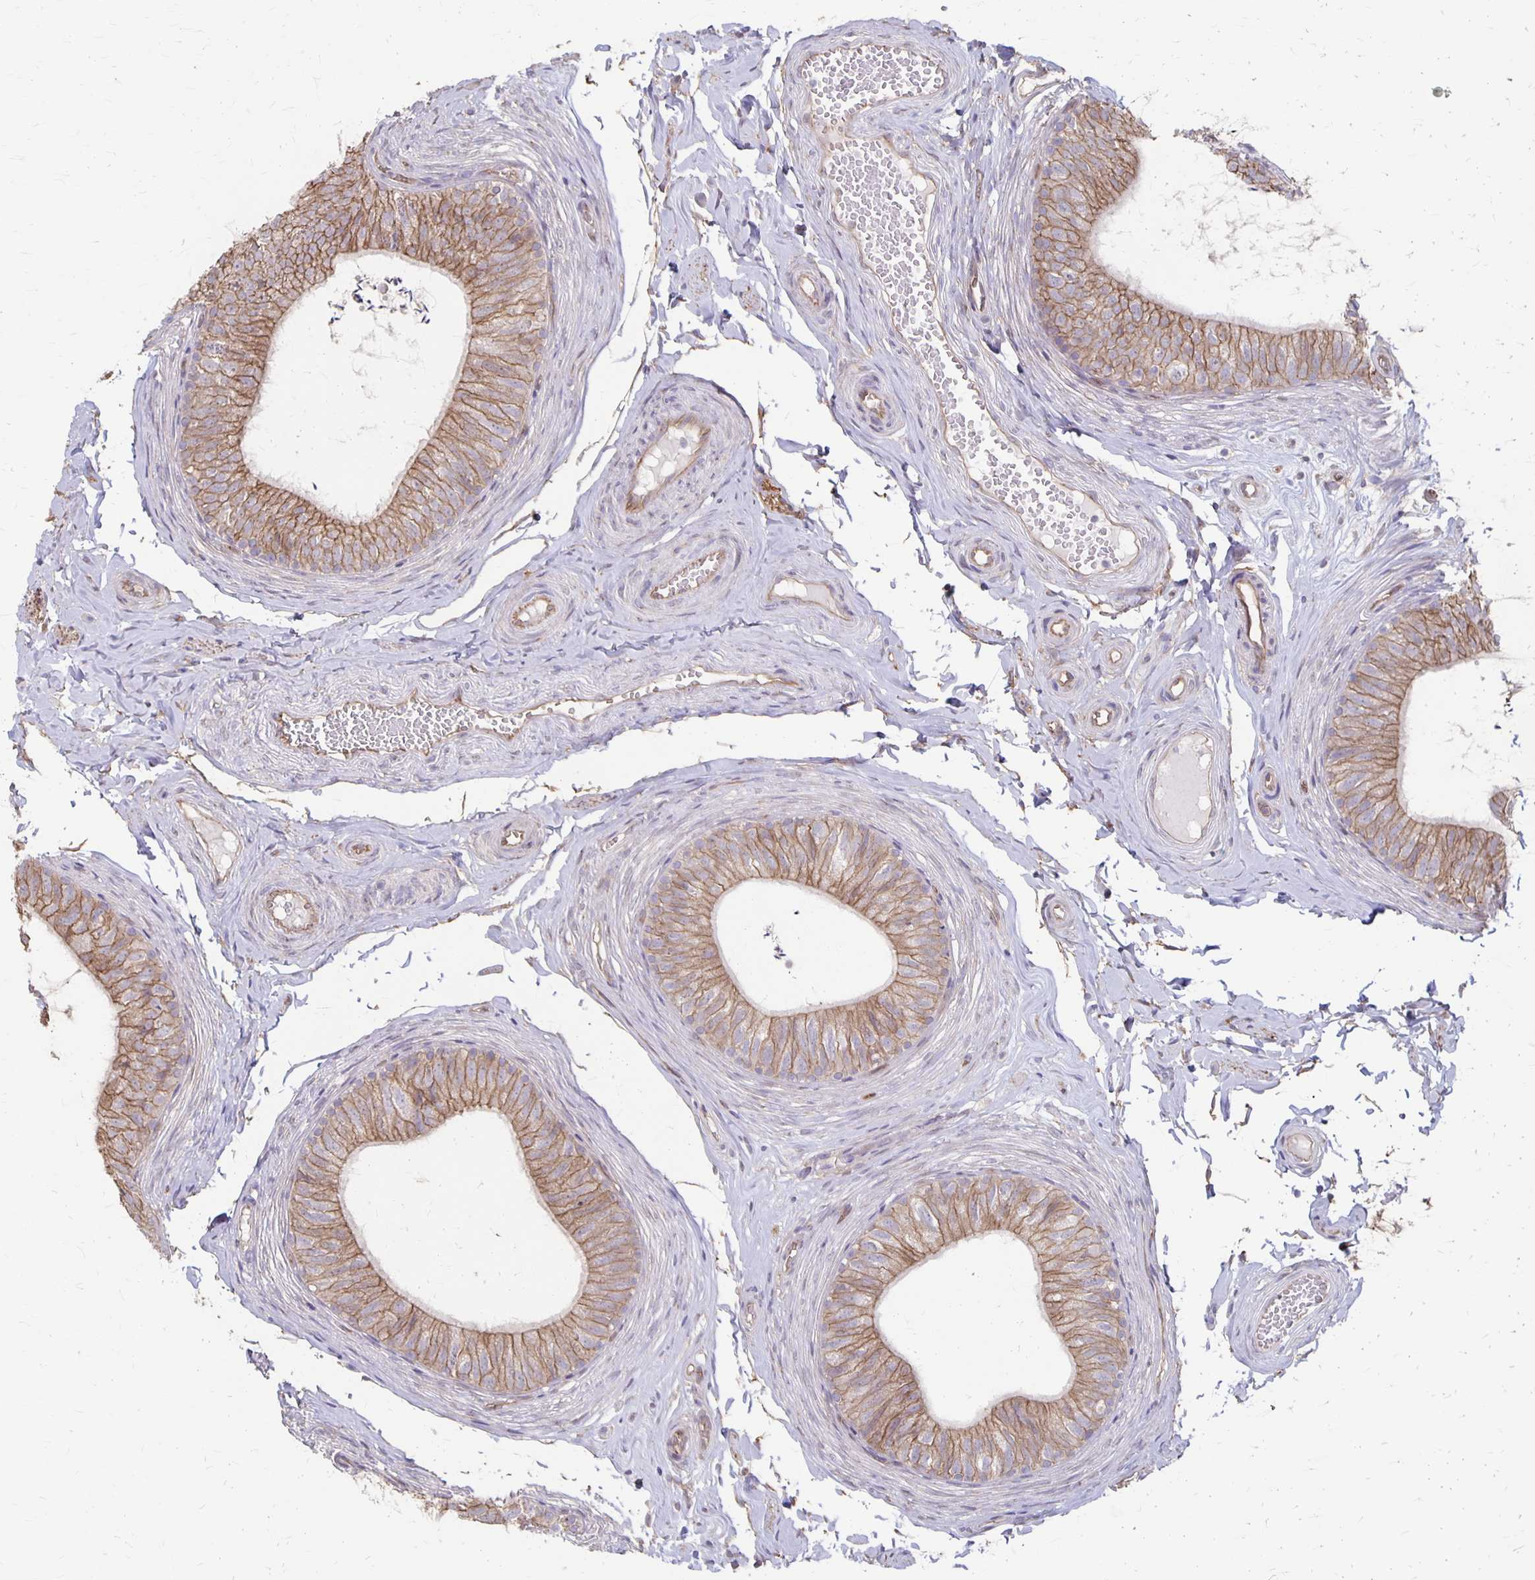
{"staining": {"intensity": "moderate", "quantity": ">75%", "location": "cytoplasmic/membranous"}, "tissue": "epididymis", "cell_type": "Glandular cells", "image_type": "normal", "snomed": [{"axis": "morphology", "description": "Normal tissue, NOS"}, {"axis": "topography", "description": "Epididymis, spermatic cord, NOS"}, {"axis": "topography", "description": "Epididymis"}, {"axis": "topography", "description": "Peripheral nerve tissue"}], "caption": "IHC image of unremarkable epididymis: epididymis stained using IHC displays medium levels of moderate protein expression localized specifically in the cytoplasmic/membranous of glandular cells, appearing as a cytoplasmic/membranous brown color.", "gene": "PPP1R3E", "patient": {"sex": "male", "age": 29}}